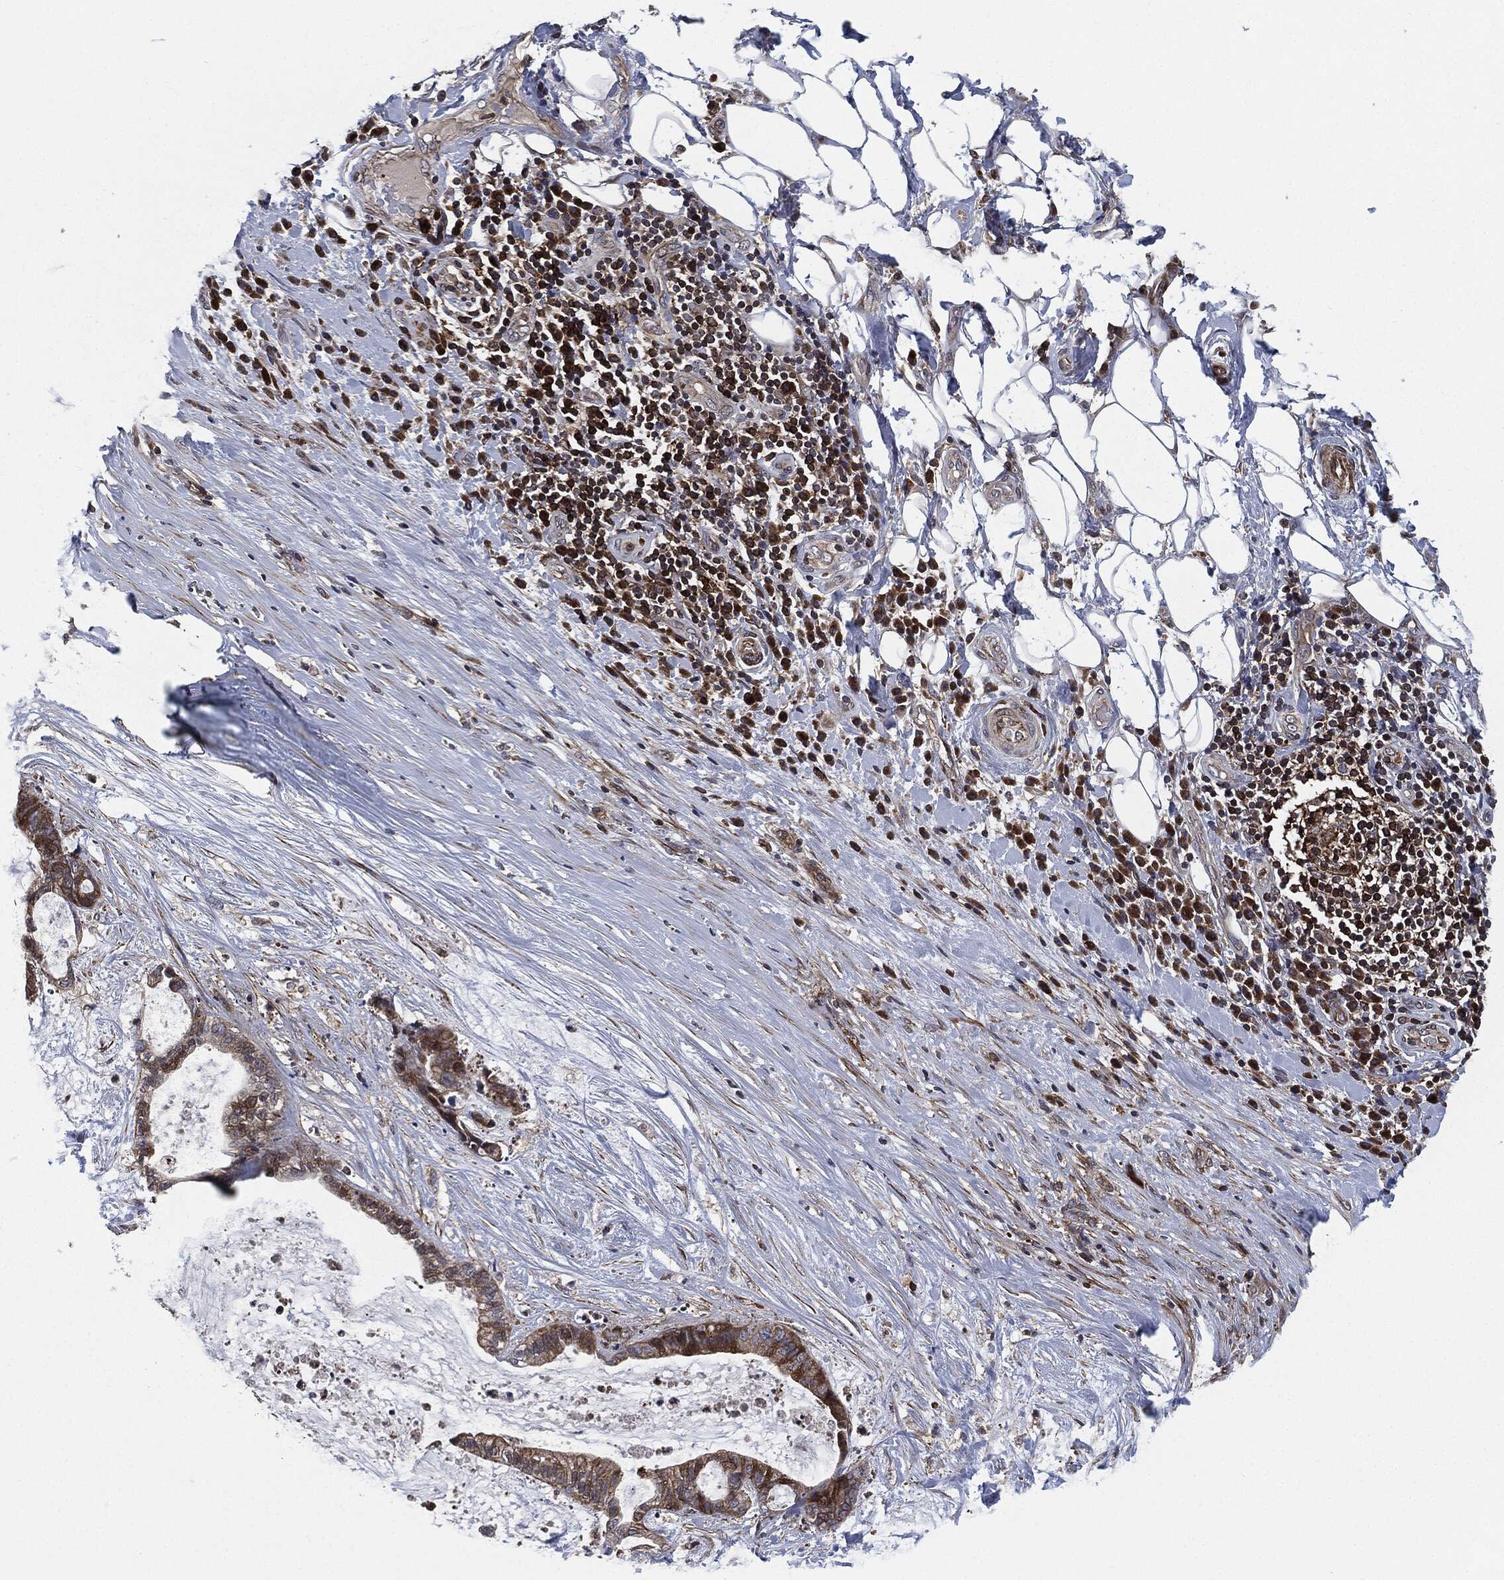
{"staining": {"intensity": "moderate", "quantity": "<25%", "location": "cytoplasmic/membranous"}, "tissue": "liver cancer", "cell_type": "Tumor cells", "image_type": "cancer", "snomed": [{"axis": "morphology", "description": "Cholangiocarcinoma"}, {"axis": "topography", "description": "Liver"}], "caption": "IHC of human liver cancer displays low levels of moderate cytoplasmic/membranous staining in about <25% of tumor cells.", "gene": "UBR1", "patient": {"sex": "female", "age": 73}}